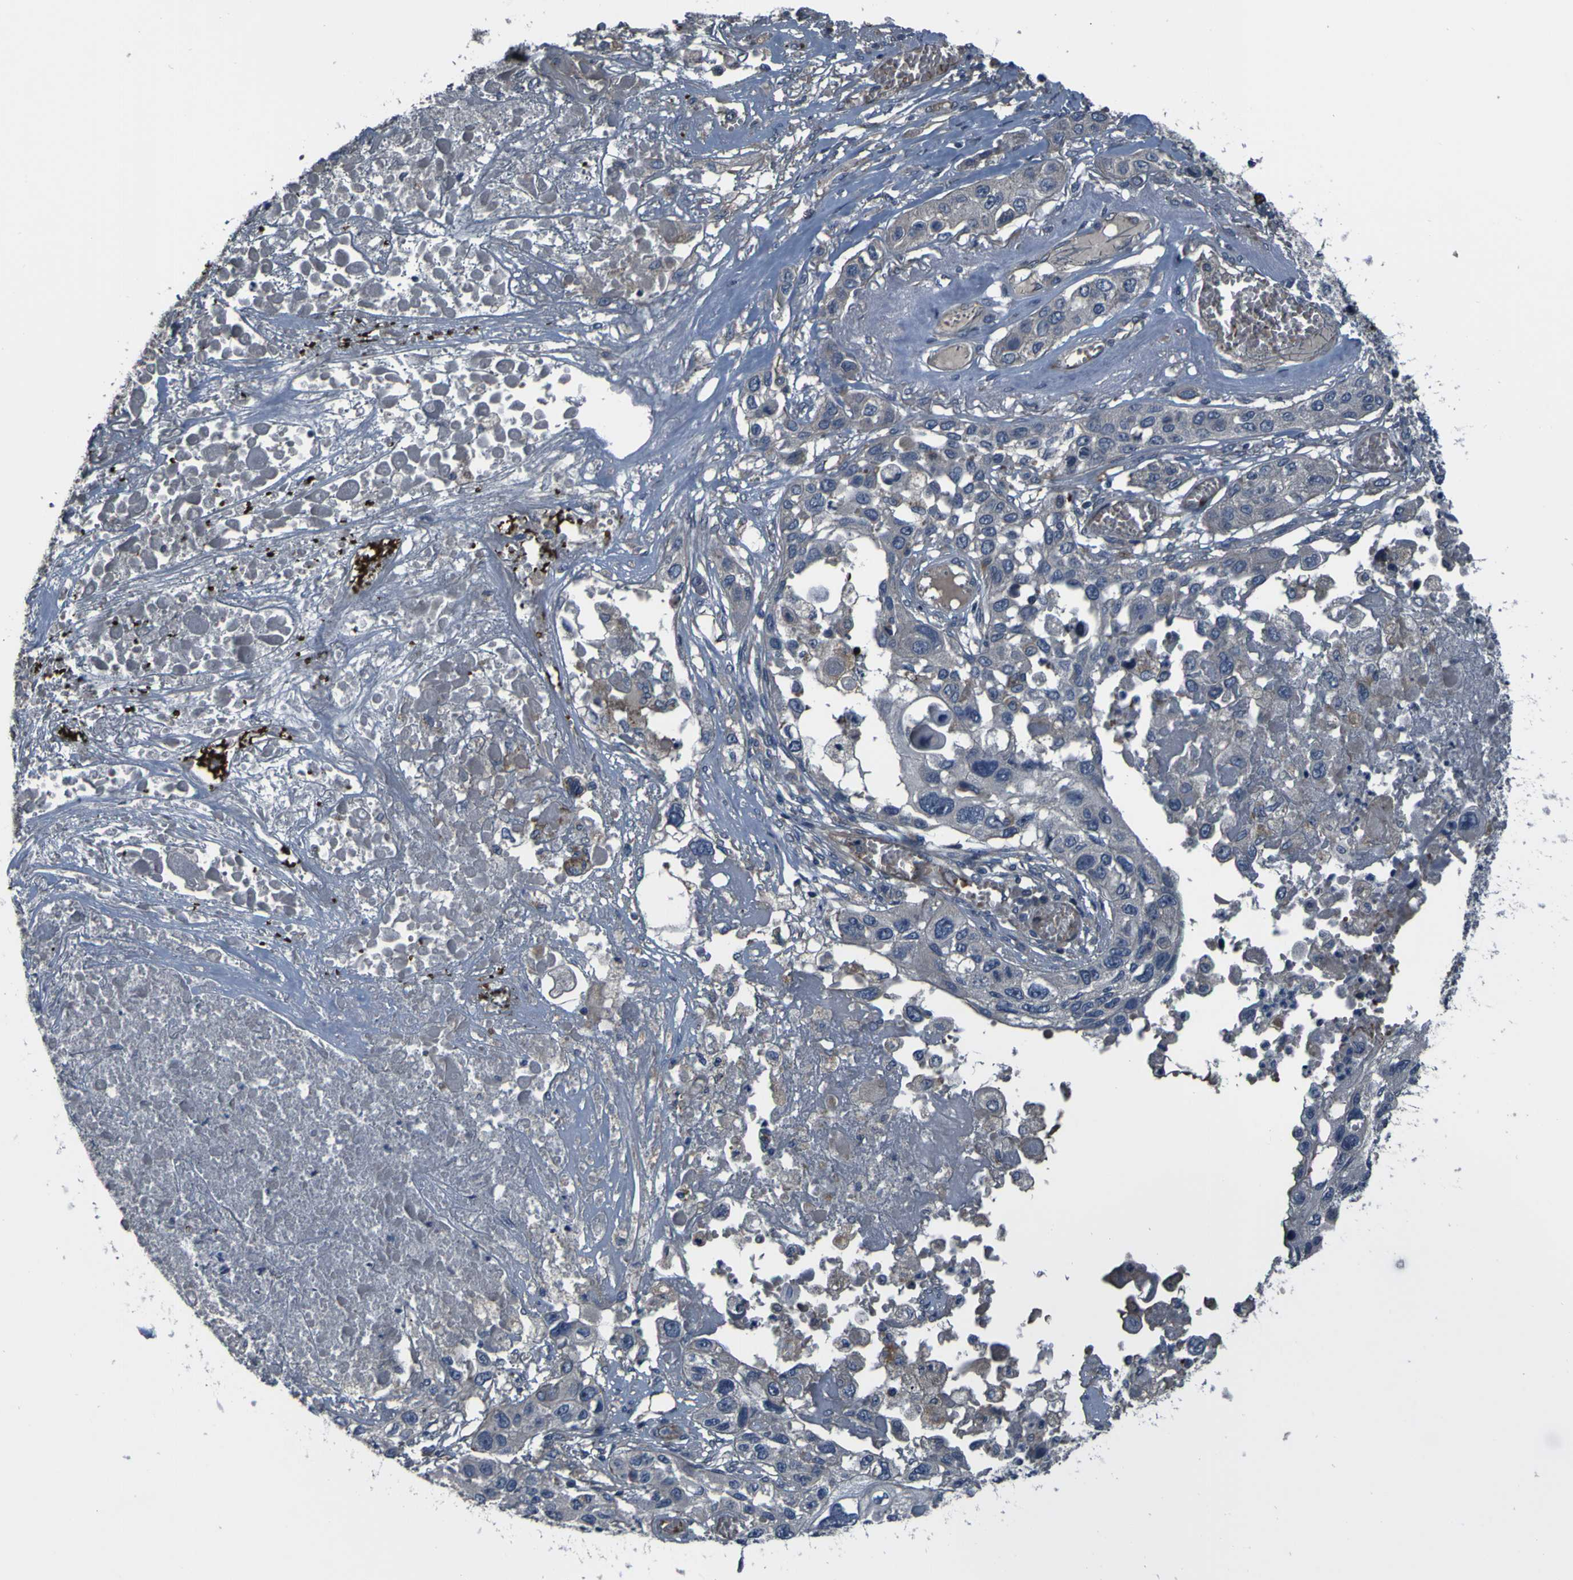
{"staining": {"intensity": "negative", "quantity": "none", "location": "none"}, "tissue": "lung cancer", "cell_type": "Tumor cells", "image_type": "cancer", "snomed": [{"axis": "morphology", "description": "Squamous cell carcinoma, NOS"}, {"axis": "topography", "description": "Lung"}], "caption": "IHC of human squamous cell carcinoma (lung) demonstrates no positivity in tumor cells.", "gene": "GRAMD1A", "patient": {"sex": "male", "age": 71}}